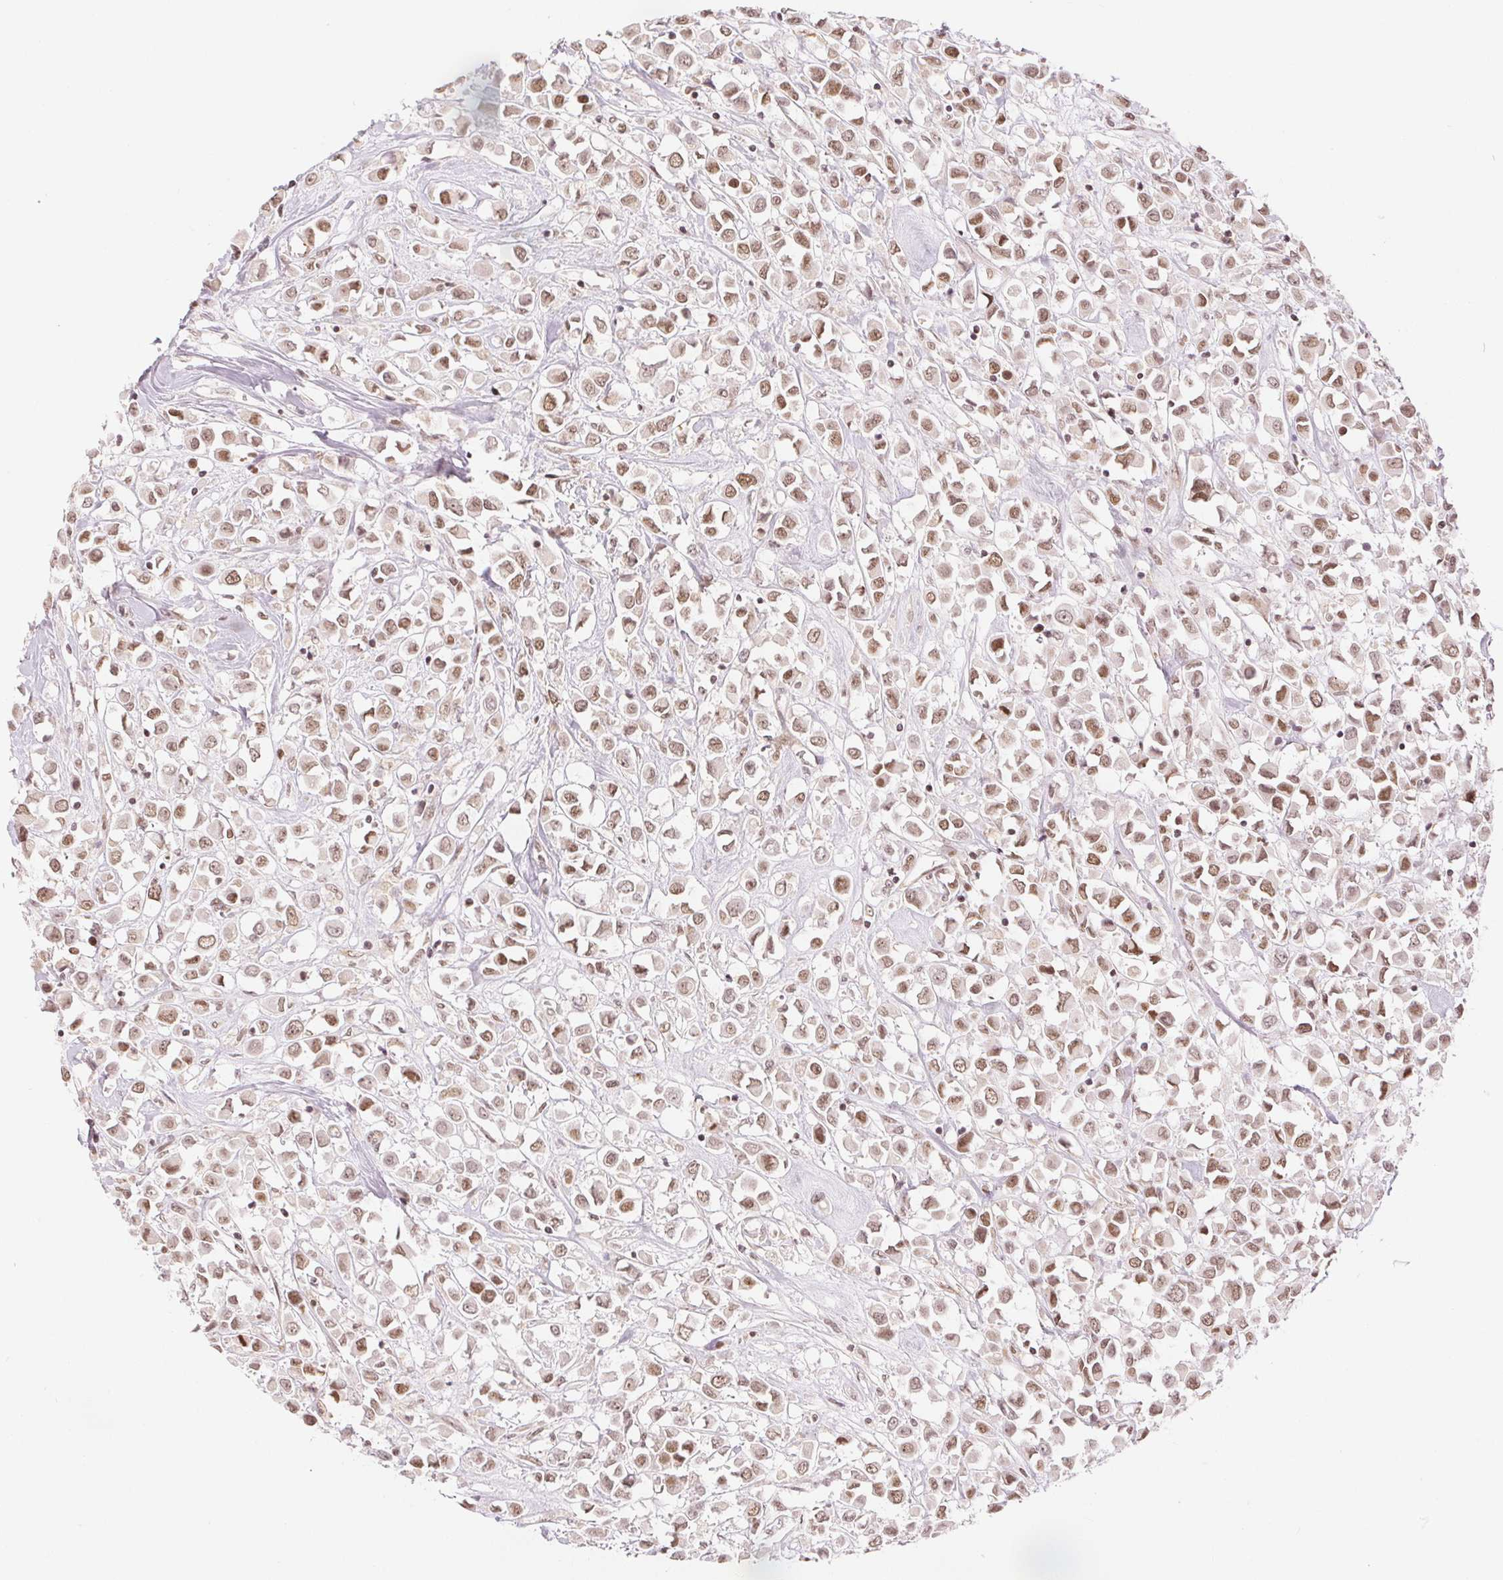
{"staining": {"intensity": "moderate", "quantity": ">75%", "location": "nuclear"}, "tissue": "breast cancer", "cell_type": "Tumor cells", "image_type": "cancer", "snomed": [{"axis": "morphology", "description": "Duct carcinoma"}, {"axis": "topography", "description": "Breast"}], "caption": "Immunohistochemistry (IHC) staining of breast infiltrating ductal carcinoma, which shows medium levels of moderate nuclear expression in approximately >75% of tumor cells indicating moderate nuclear protein positivity. The staining was performed using DAB (brown) for protein detection and nuclei were counterstained in hematoxylin (blue).", "gene": "DEK", "patient": {"sex": "female", "age": 61}}